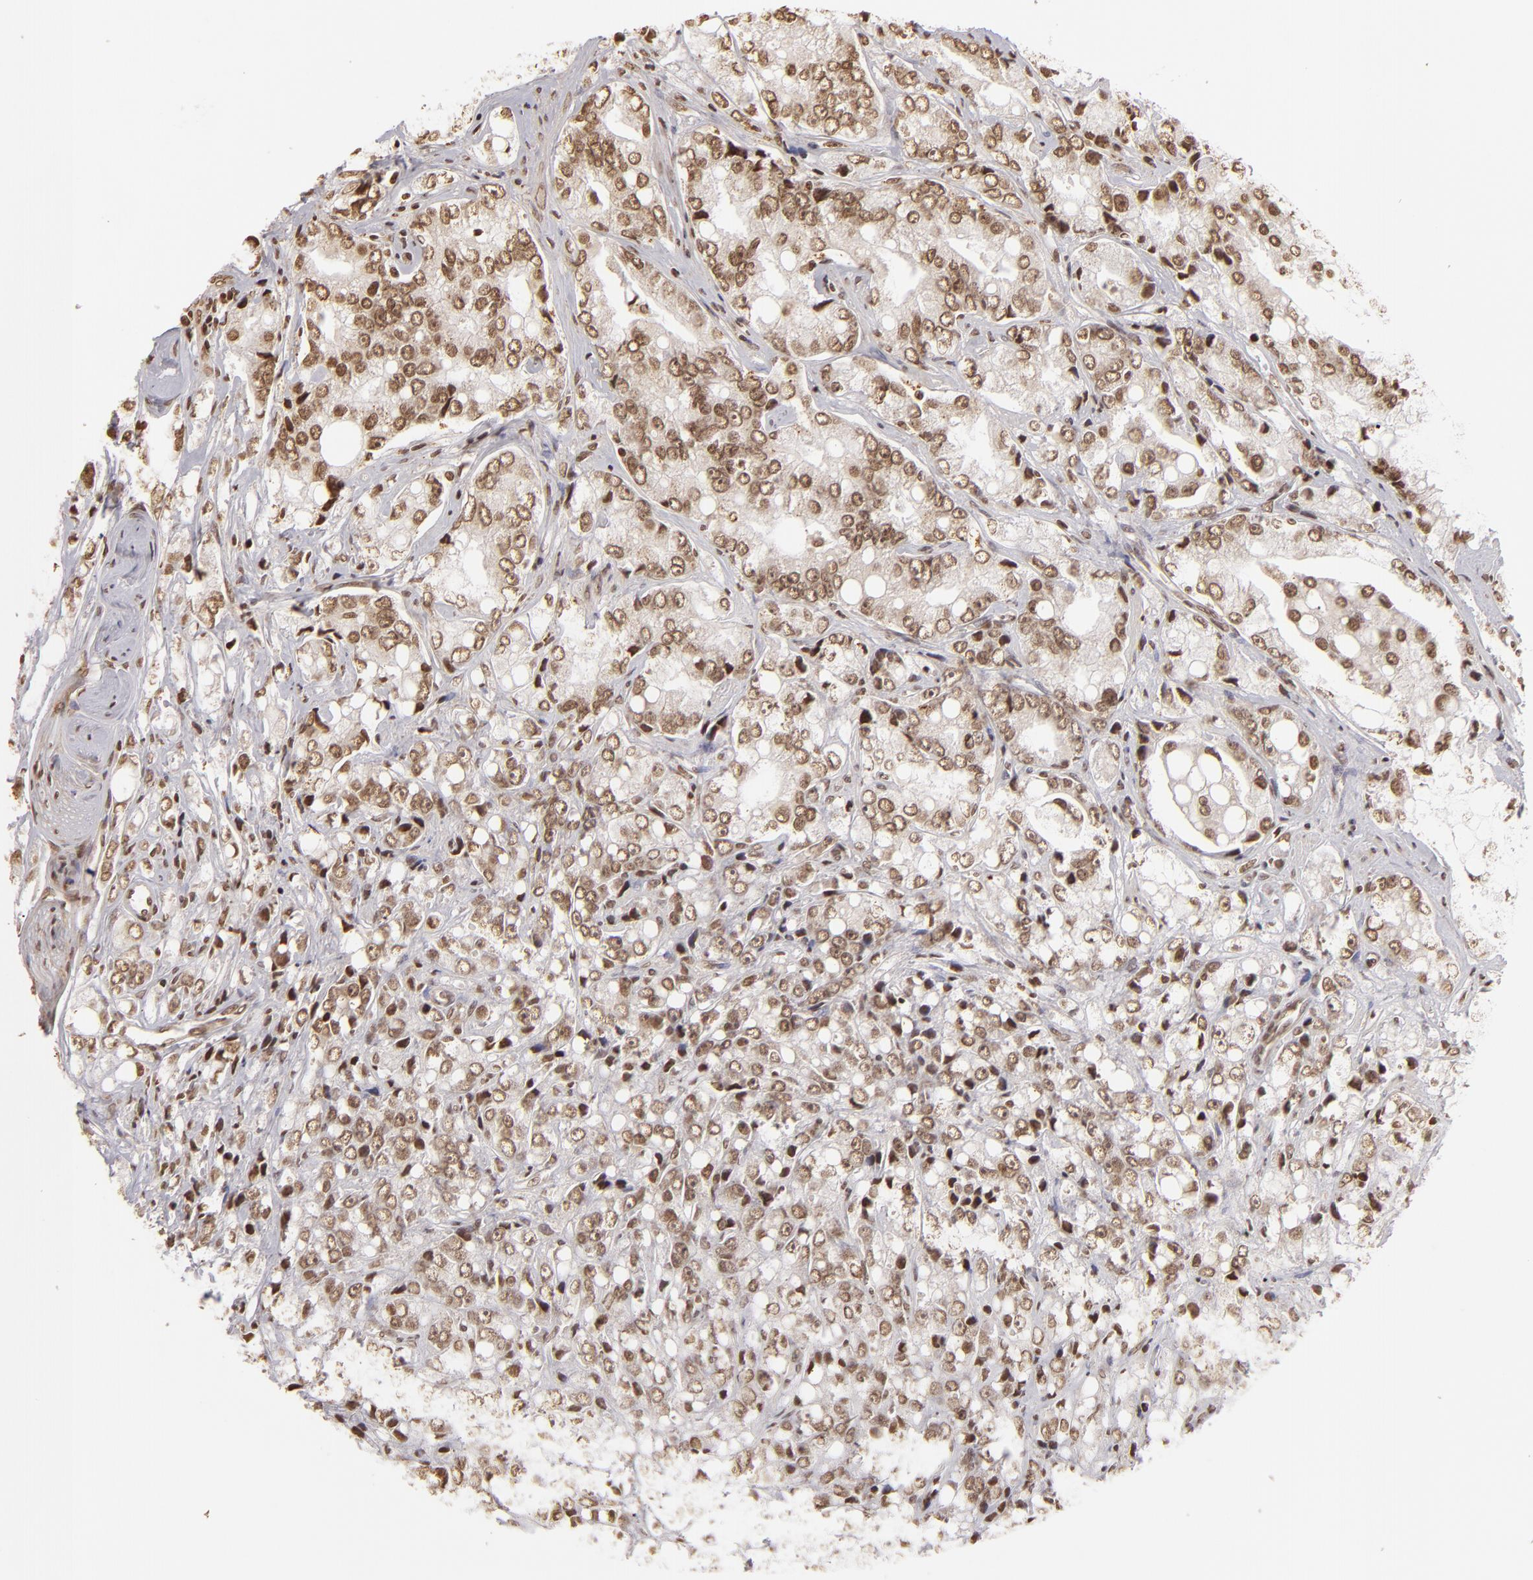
{"staining": {"intensity": "strong", "quantity": ">75%", "location": "nuclear"}, "tissue": "prostate cancer", "cell_type": "Tumor cells", "image_type": "cancer", "snomed": [{"axis": "morphology", "description": "Adenocarcinoma, High grade"}, {"axis": "topography", "description": "Prostate"}], "caption": "This image displays immunohistochemistry staining of prostate cancer (high-grade adenocarcinoma), with high strong nuclear positivity in about >75% of tumor cells.", "gene": "CUL3", "patient": {"sex": "male", "age": 67}}